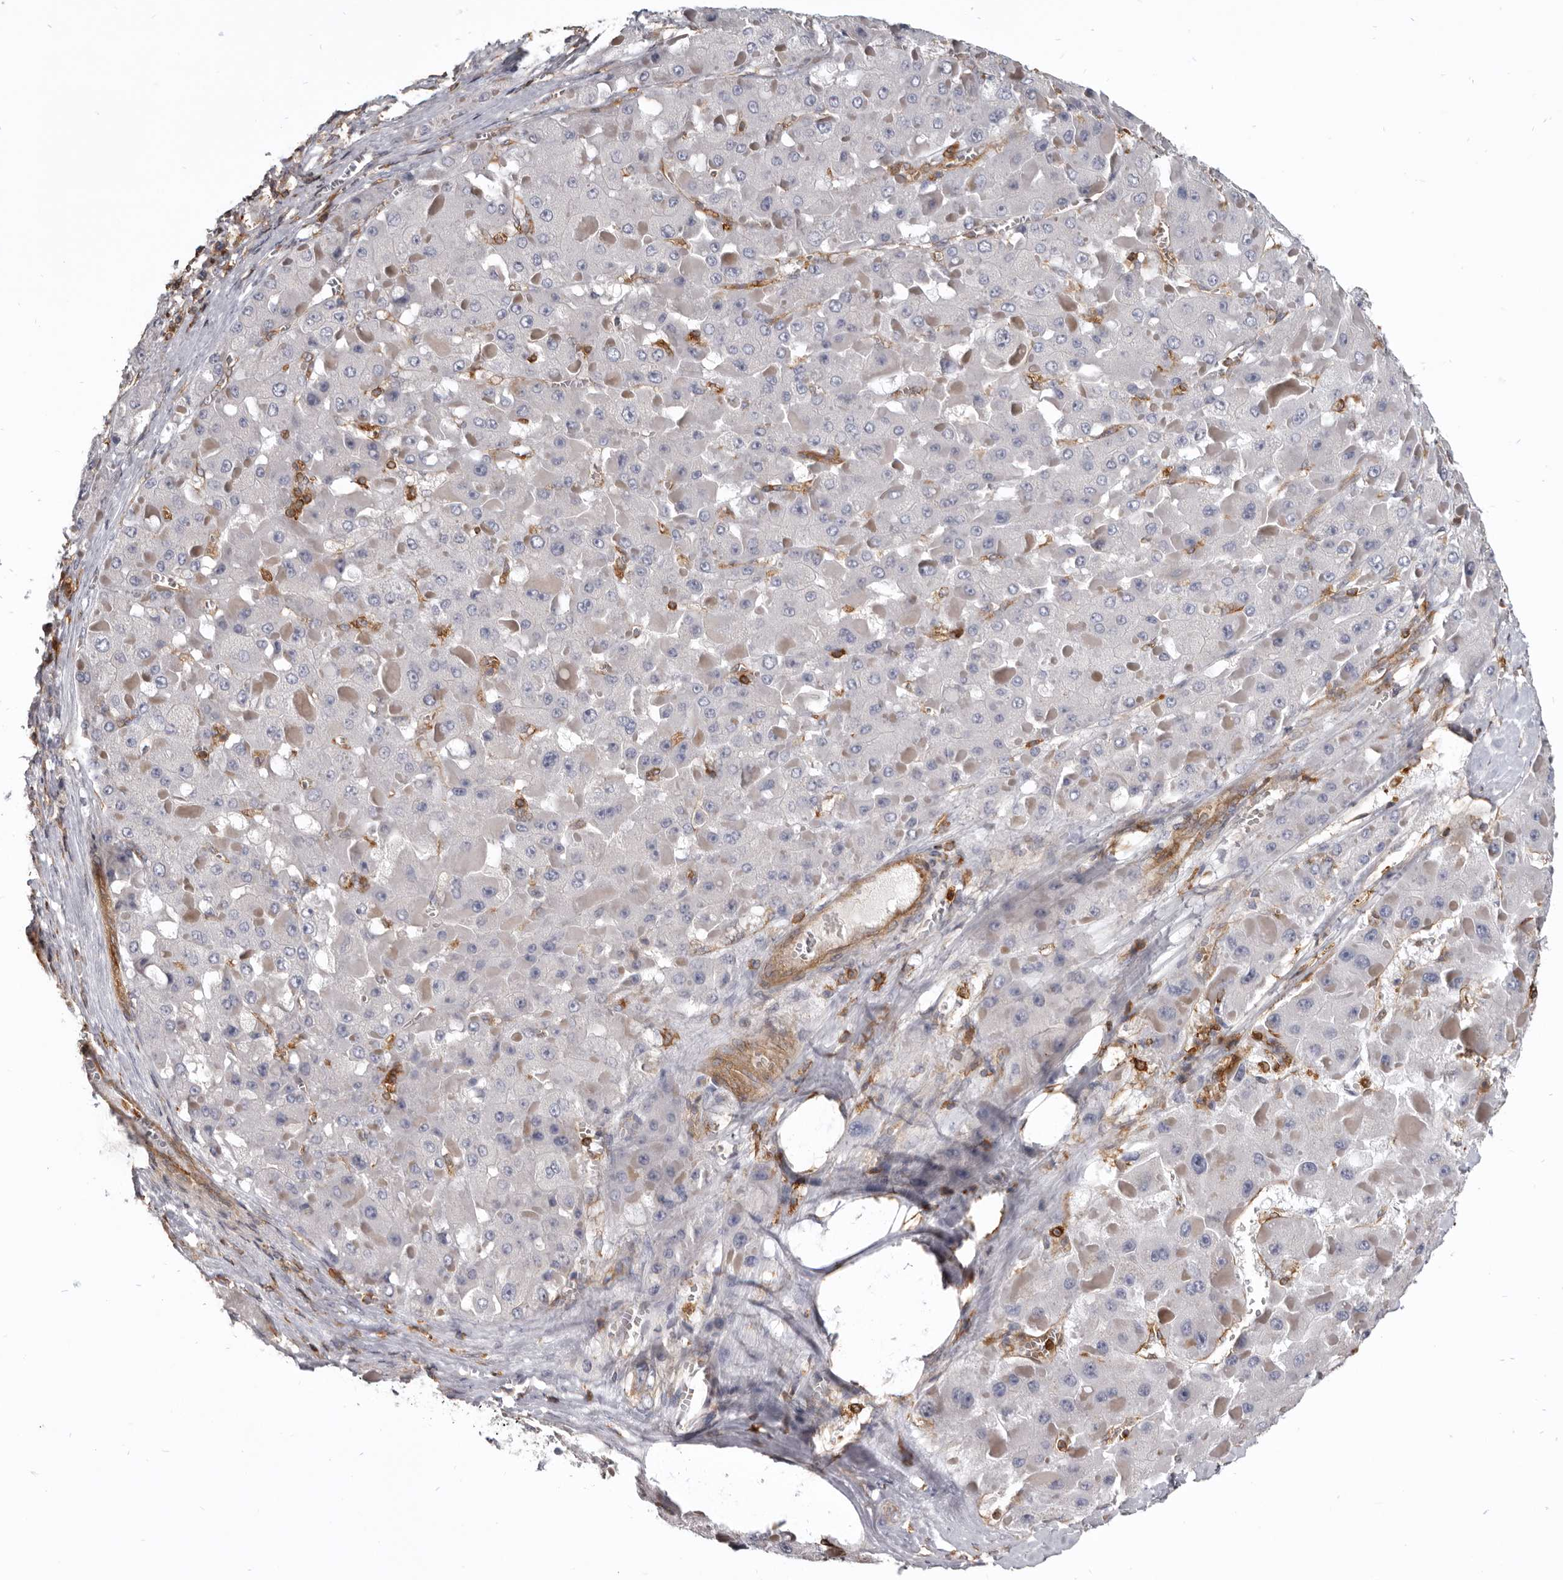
{"staining": {"intensity": "negative", "quantity": "none", "location": "none"}, "tissue": "liver cancer", "cell_type": "Tumor cells", "image_type": "cancer", "snomed": [{"axis": "morphology", "description": "Carcinoma, Hepatocellular, NOS"}, {"axis": "topography", "description": "Liver"}], "caption": "Liver hepatocellular carcinoma stained for a protein using immunohistochemistry (IHC) exhibits no positivity tumor cells.", "gene": "CBL", "patient": {"sex": "female", "age": 73}}